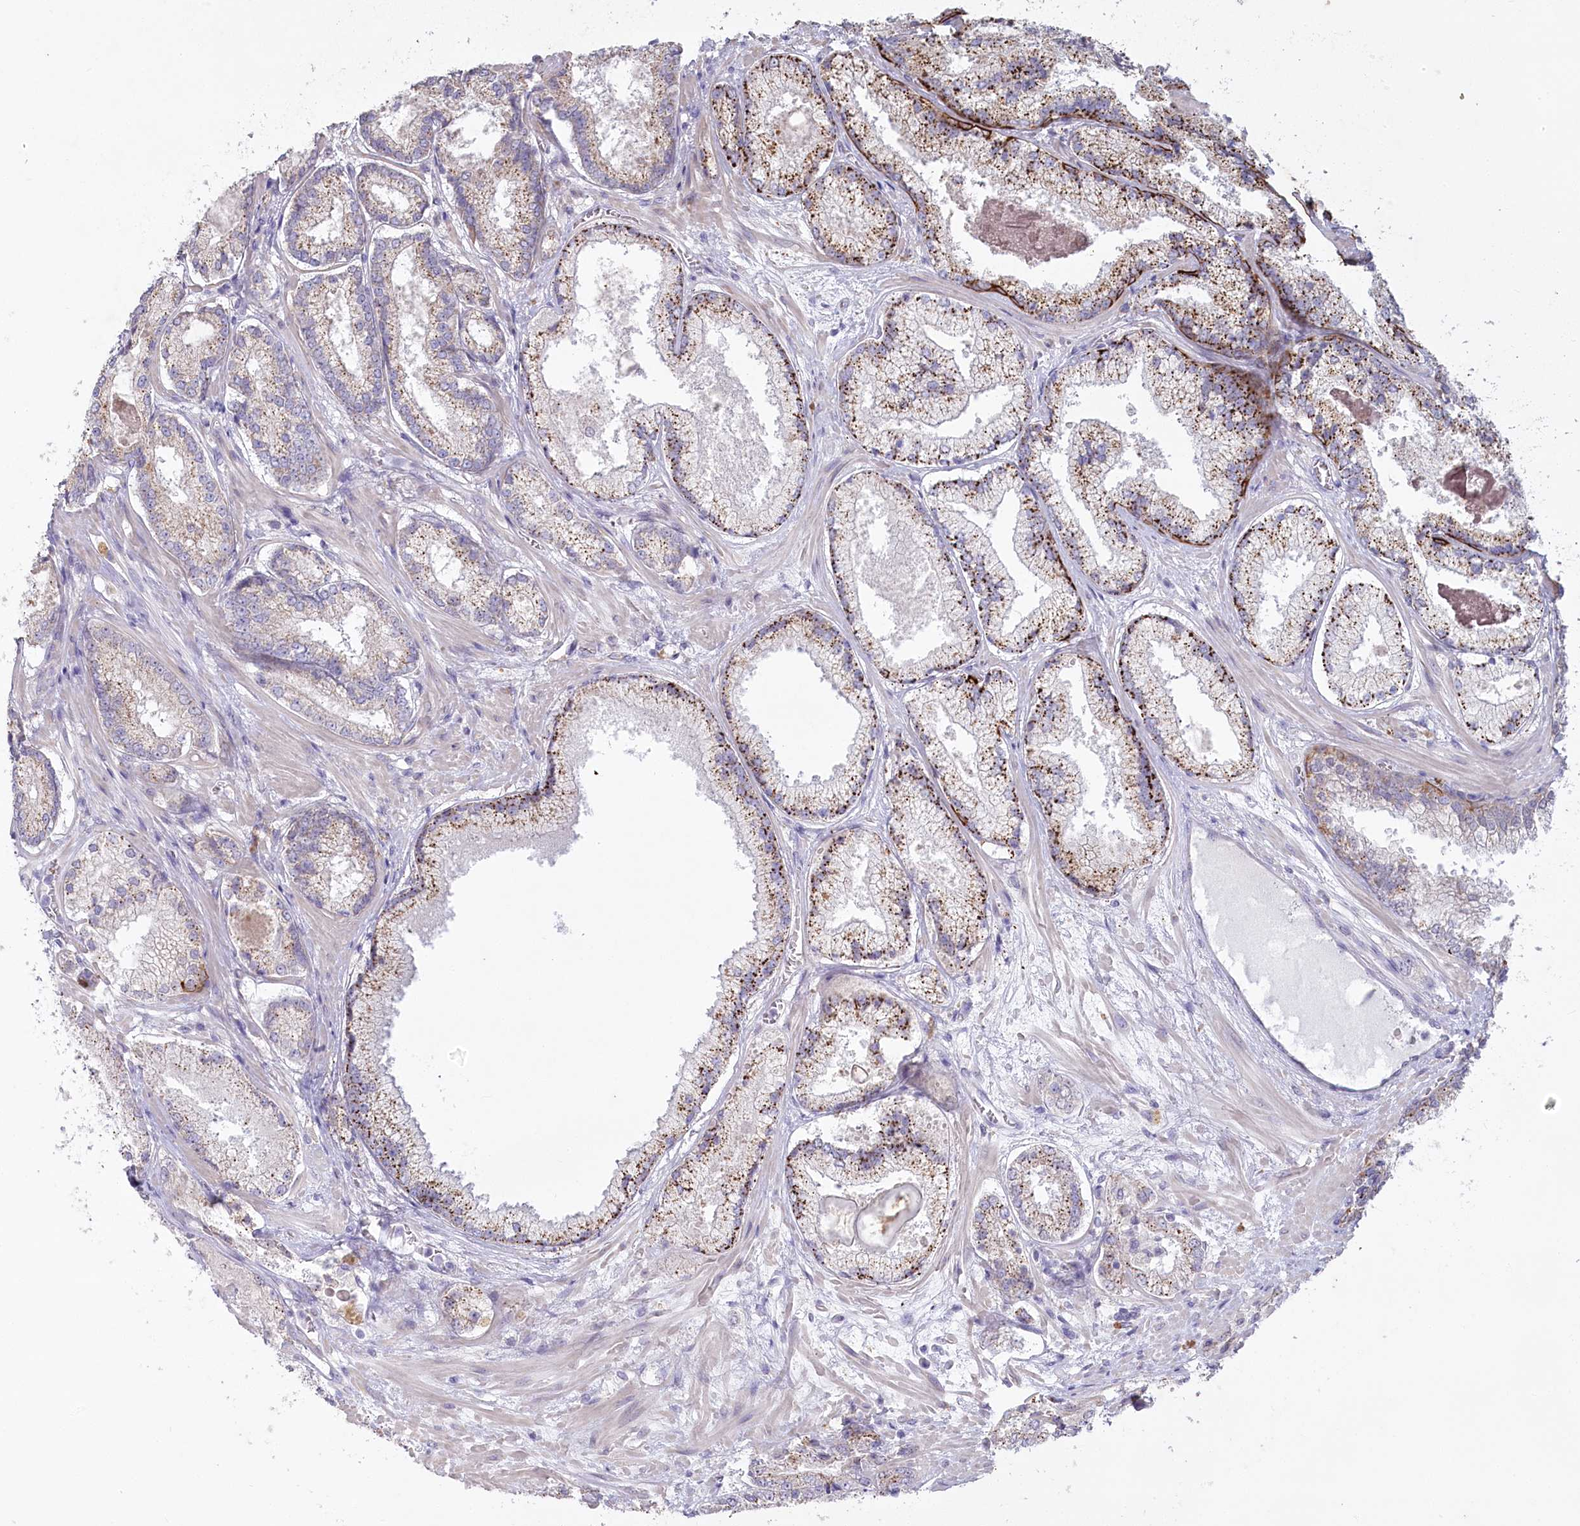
{"staining": {"intensity": "moderate", "quantity": ">75%", "location": "cytoplasmic/membranous"}, "tissue": "prostate cancer", "cell_type": "Tumor cells", "image_type": "cancer", "snomed": [{"axis": "morphology", "description": "Adenocarcinoma, Low grade"}, {"axis": "topography", "description": "Prostate"}], "caption": "Prostate cancer stained for a protein reveals moderate cytoplasmic/membranous positivity in tumor cells.", "gene": "ABITRAM", "patient": {"sex": "male", "age": 74}}